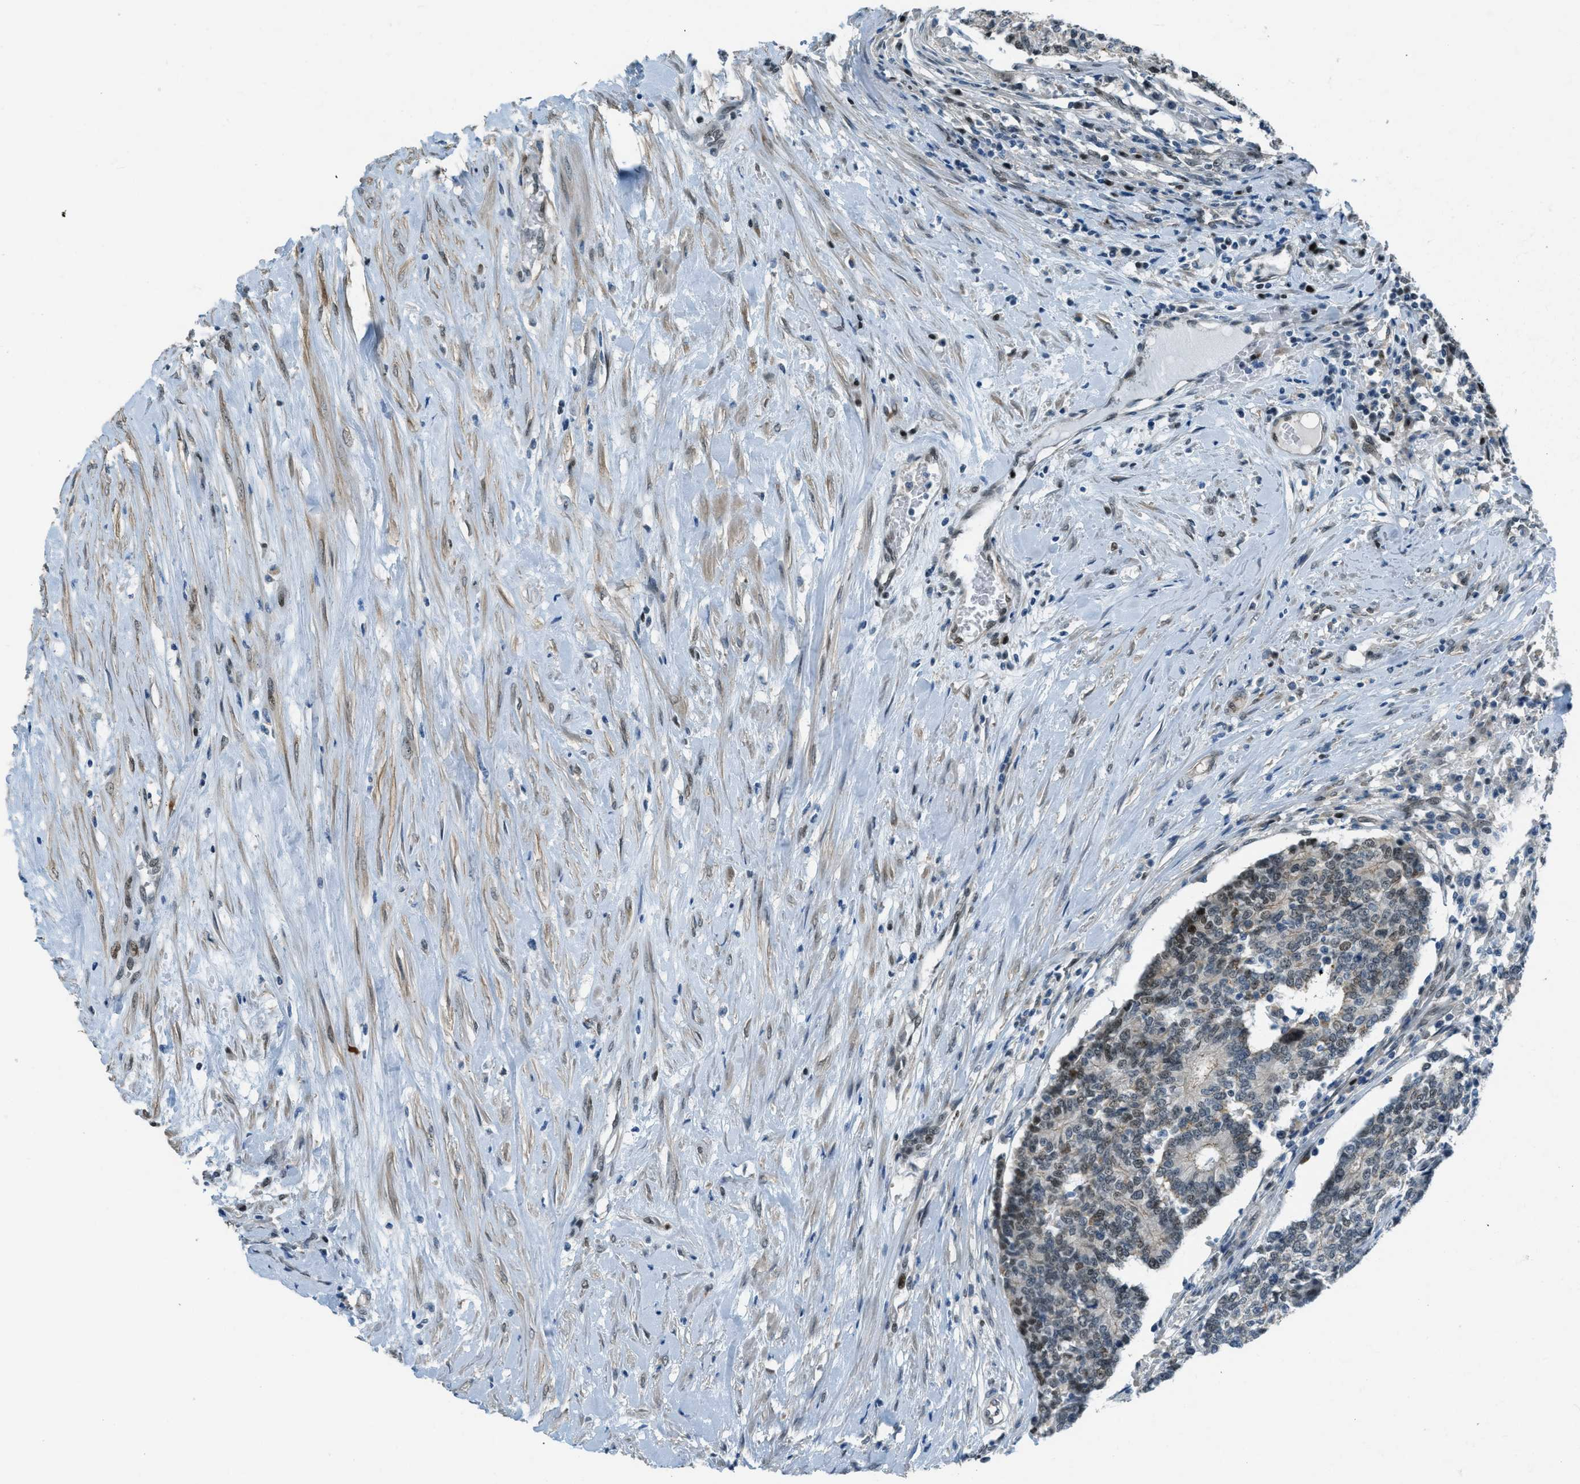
{"staining": {"intensity": "weak", "quantity": "<25%", "location": "cytoplasmic/membranous,nuclear"}, "tissue": "prostate cancer", "cell_type": "Tumor cells", "image_type": "cancer", "snomed": [{"axis": "morphology", "description": "Normal tissue, NOS"}, {"axis": "morphology", "description": "Adenocarcinoma, High grade"}, {"axis": "topography", "description": "Prostate"}, {"axis": "topography", "description": "Seminal veicle"}], "caption": "A high-resolution micrograph shows immunohistochemistry (IHC) staining of high-grade adenocarcinoma (prostate), which displays no significant expression in tumor cells.", "gene": "TCF3", "patient": {"sex": "male", "age": 55}}